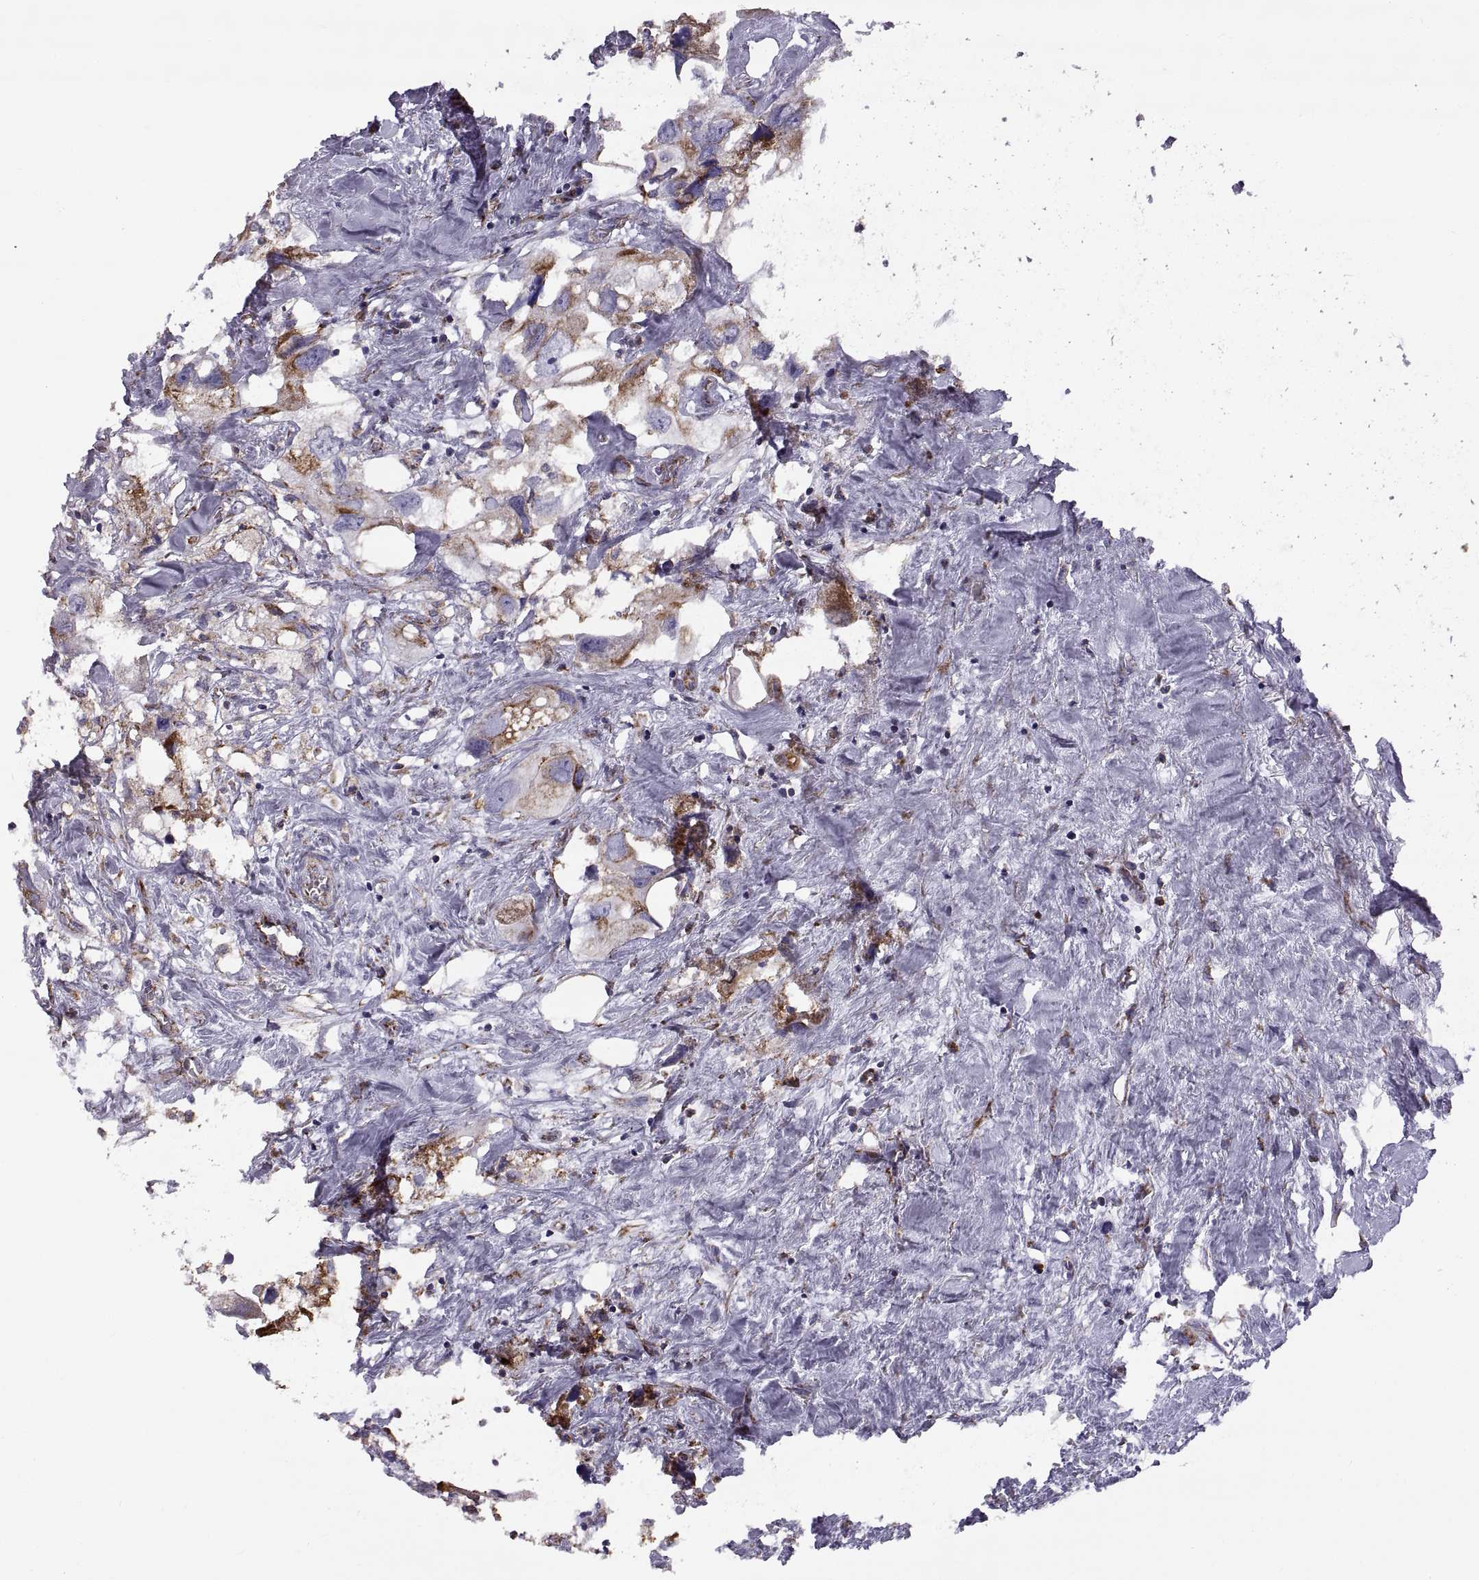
{"staining": {"intensity": "strong", "quantity": "25%-75%", "location": "cytoplasmic/membranous"}, "tissue": "urothelial cancer", "cell_type": "Tumor cells", "image_type": "cancer", "snomed": [{"axis": "morphology", "description": "Urothelial carcinoma, High grade"}, {"axis": "topography", "description": "Urinary bladder"}], "caption": "DAB (3,3'-diaminobenzidine) immunohistochemical staining of human high-grade urothelial carcinoma demonstrates strong cytoplasmic/membranous protein staining in approximately 25%-75% of tumor cells. The protein of interest is stained brown, and the nuclei are stained in blue (DAB IHC with brightfield microscopy, high magnification).", "gene": "ARSD", "patient": {"sex": "male", "age": 59}}